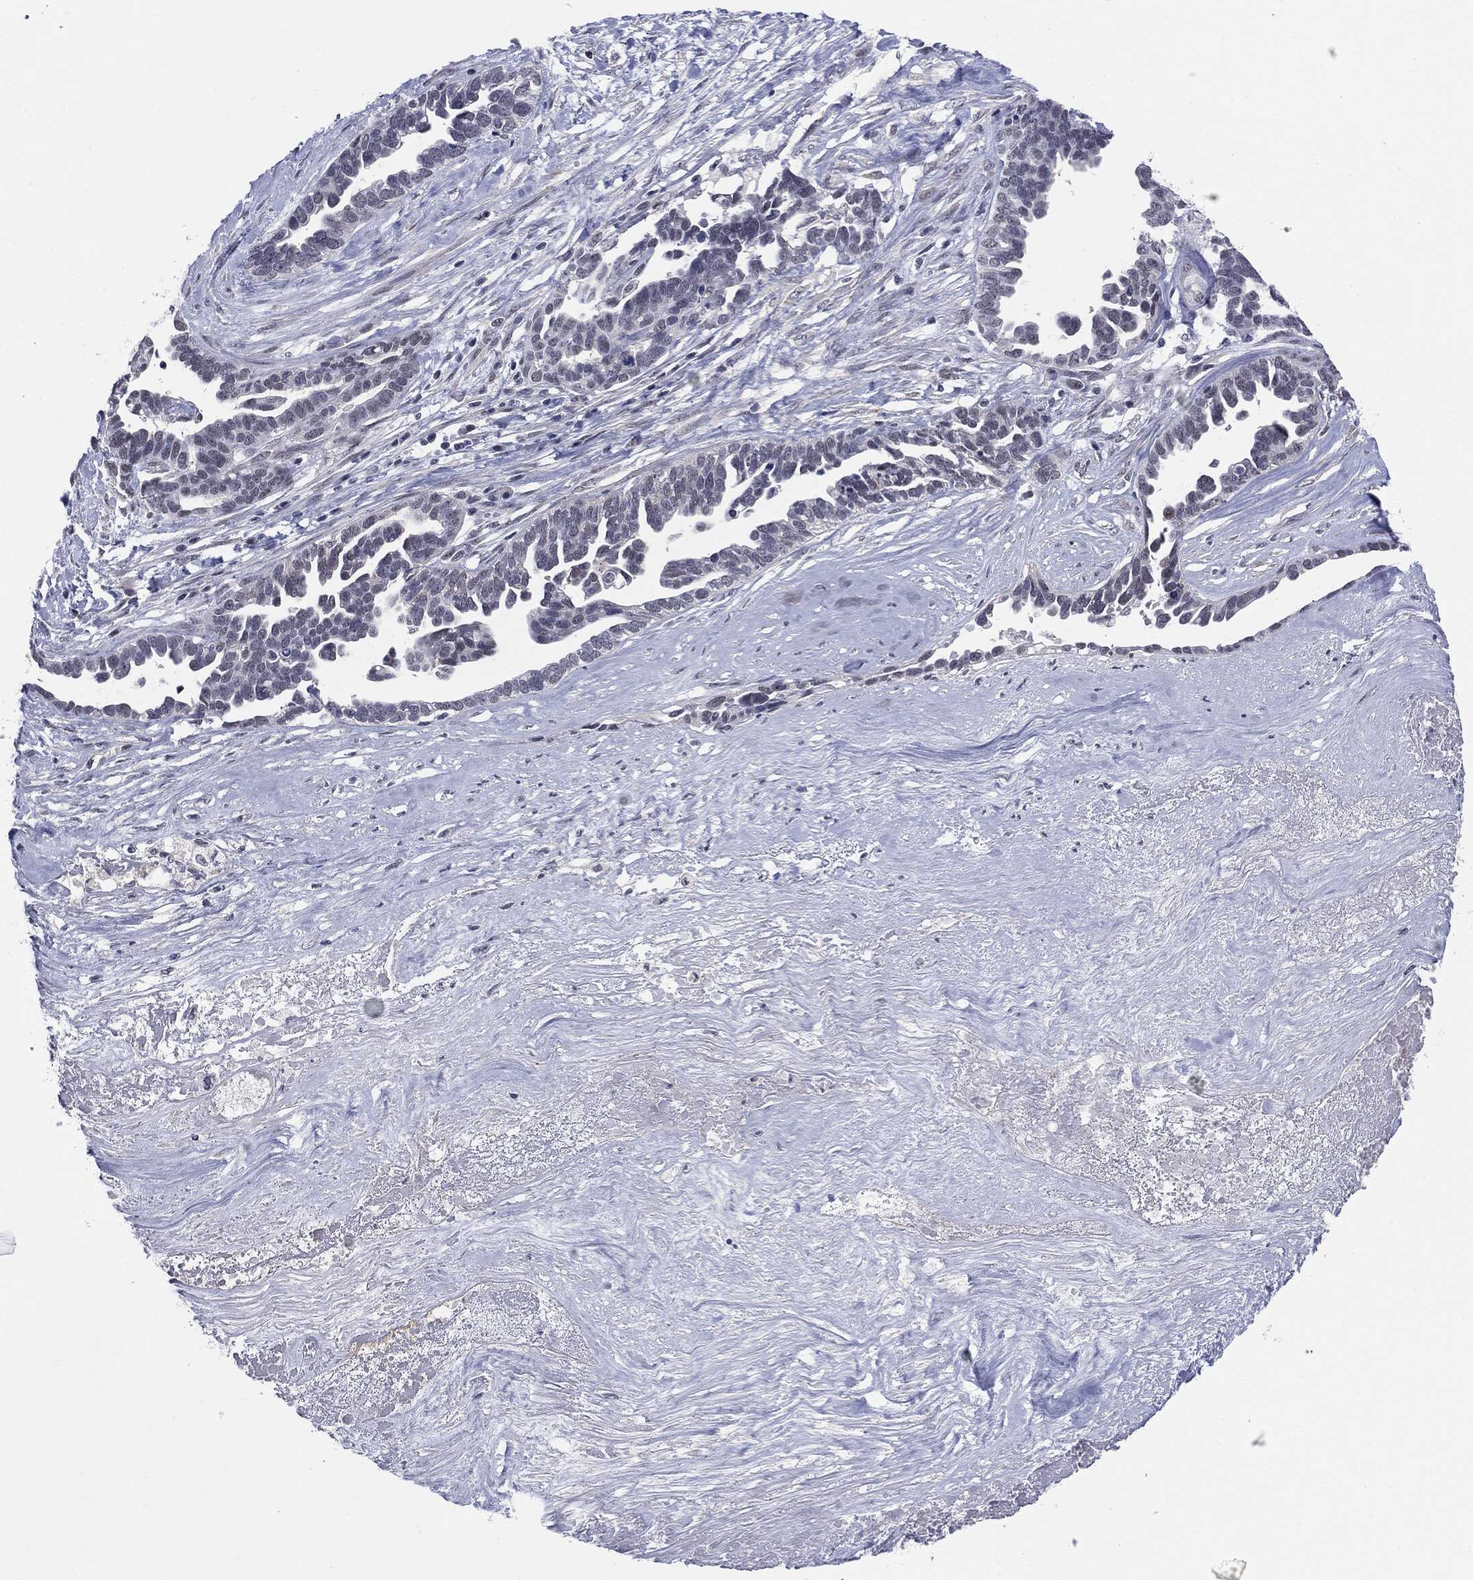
{"staining": {"intensity": "negative", "quantity": "none", "location": "none"}, "tissue": "ovarian cancer", "cell_type": "Tumor cells", "image_type": "cancer", "snomed": [{"axis": "morphology", "description": "Cystadenocarcinoma, serous, NOS"}, {"axis": "topography", "description": "Ovary"}], "caption": "Tumor cells show no significant protein expression in ovarian serous cystadenocarcinoma.", "gene": "SLC5A5", "patient": {"sex": "female", "age": 54}}